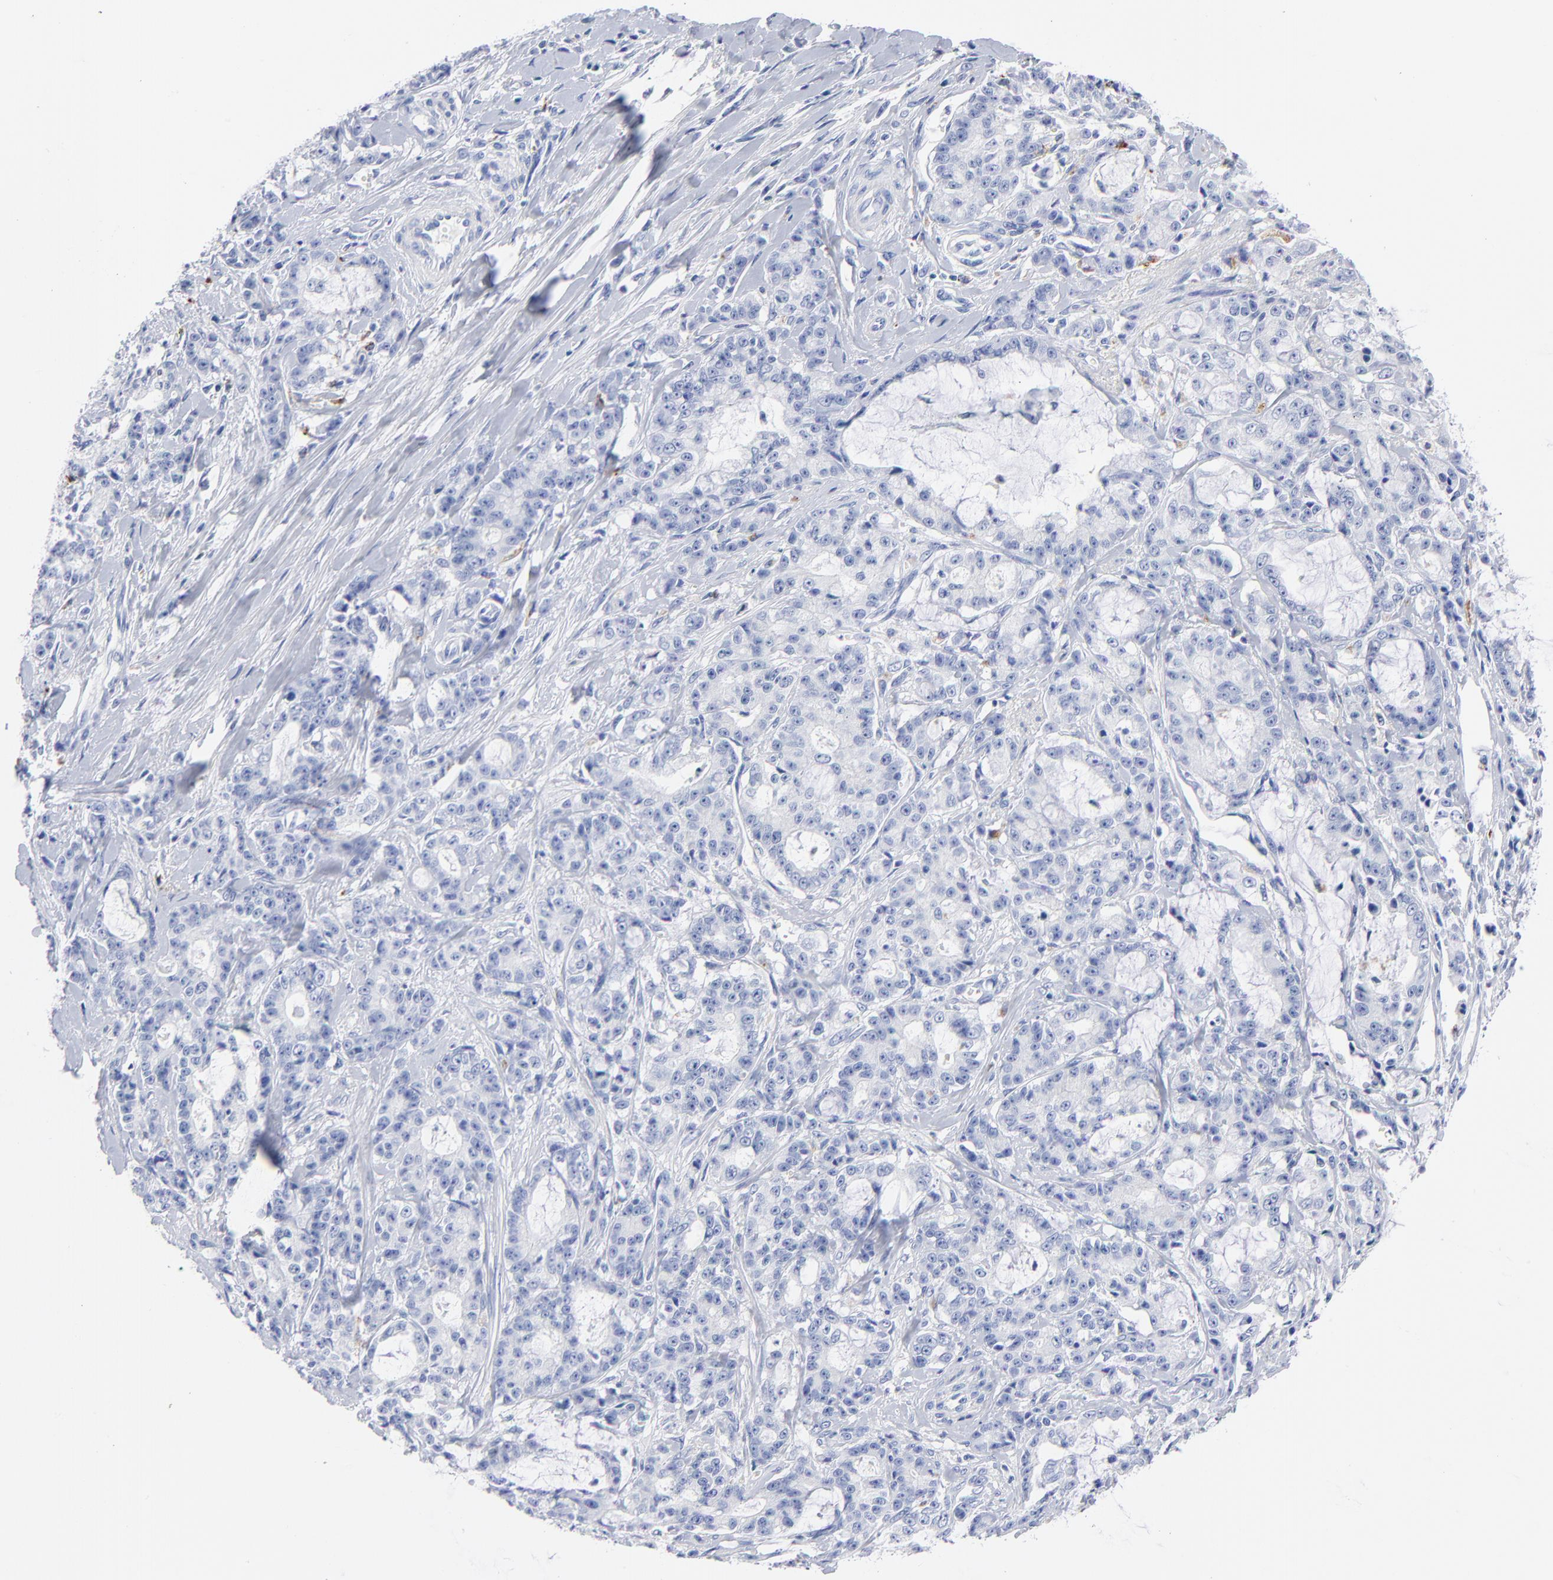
{"staining": {"intensity": "negative", "quantity": "none", "location": "none"}, "tissue": "pancreatic cancer", "cell_type": "Tumor cells", "image_type": "cancer", "snomed": [{"axis": "morphology", "description": "Adenocarcinoma, NOS"}, {"axis": "topography", "description": "Pancreas"}], "caption": "Human pancreatic cancer stained for a protein using immunohistochemistry (IHC) displays no expression in tumor cells.", "gene": "CPVL", "patient": {"sex": "female", "age": 73}}